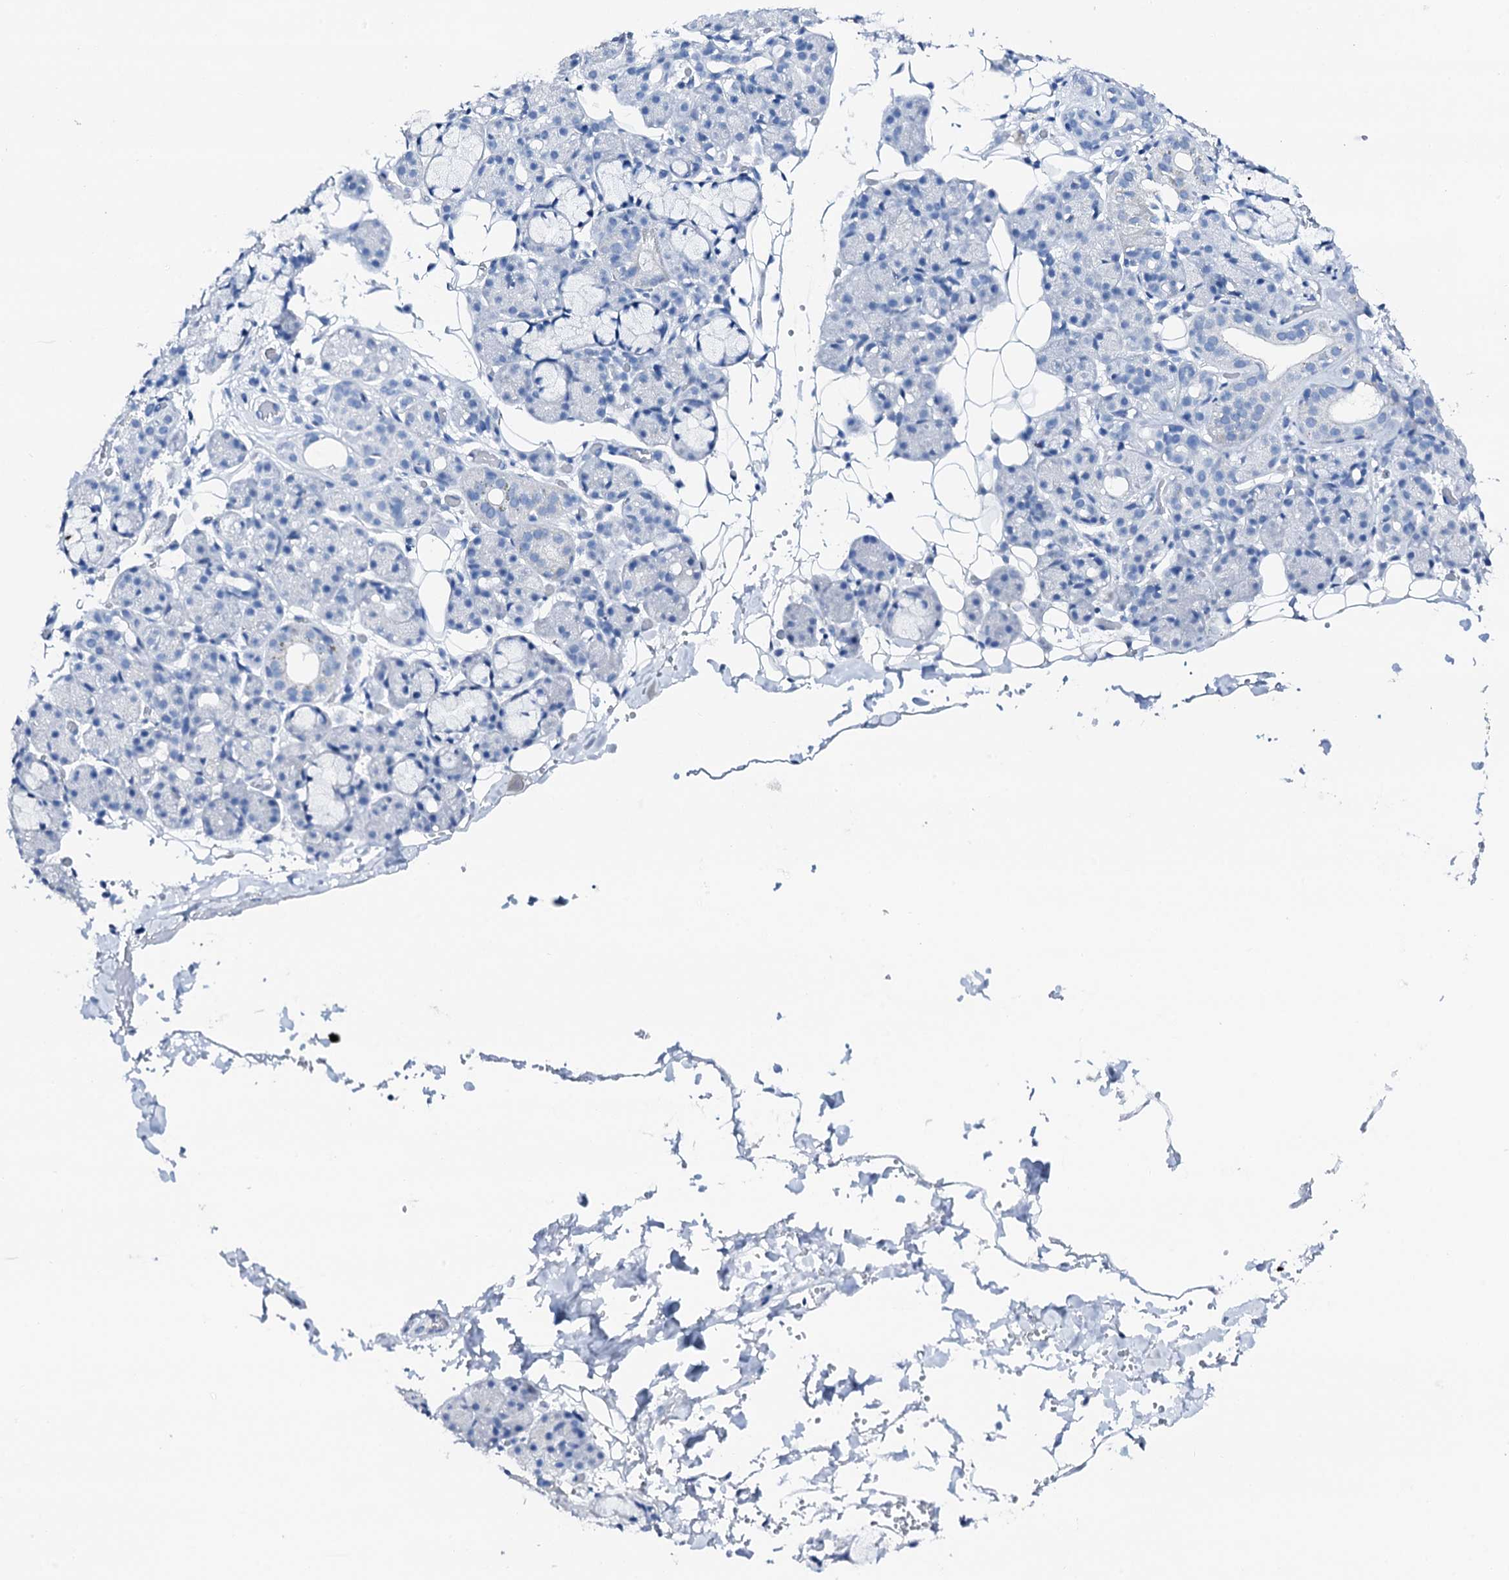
{"staining": {"intensity": "negative", "quantity": "none", "location": "none"}, "tissue": "salivary gland", "cell_type": "Glandular cells", "image_type": "normal", "snomed": [{"axis": "morphology", "description": "Normal tissue, NOS"}, {"axis": "topography", "description": "Salivary gland"}], "caption": "Glandular cells are negative for protein expression in normal human salivary gland. Brightfield microscopy of IHC stained with DAB (brown) and hematoxylin (blue), captured at high magnification.", "gene": "PTH", "patient": {"sex": "male", "age": 63}}